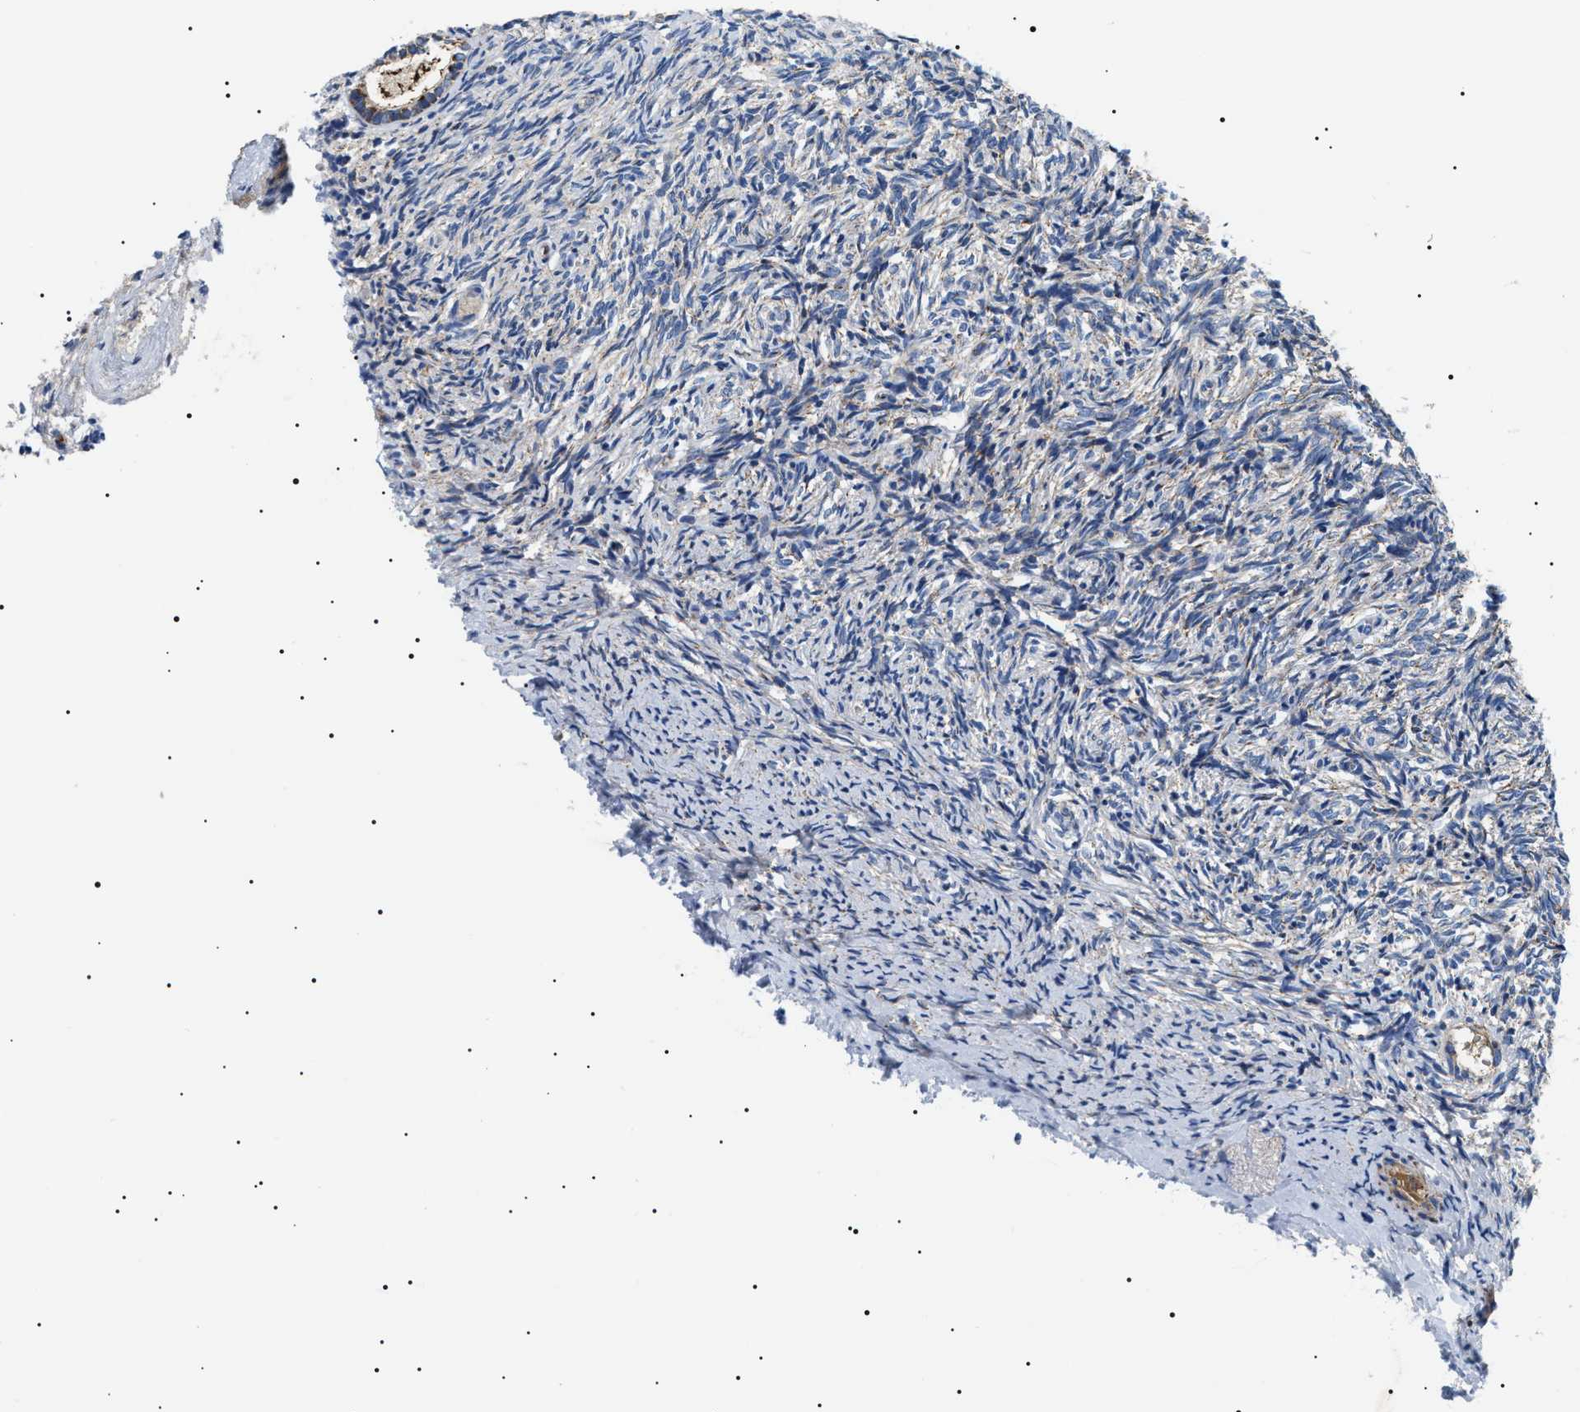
{"staining": {"intensity": "weak", "quantity": "25%-75%", "location": "cytoplasmic/membranous"}, "tissue": "ovary", "cell_type": "Ovarian stroma cells", "image_type": "normal", "snomed": [{"axis": "morphology", "description": "Normal tissue, NOS"}, {"axis": "topography", "description": "Ovary"}], "caption": "A low amount of weak cytoplasmic/membranous positivity is identified in approximately 25%-75% of ovarian stroma cells in unremarkable ovary. The protein of interest is stained brown, and the nuclei are stained in blue (DAB (3,3'-diaminobenzidine) IHC with brightfield microscopy, high magnification).", "gene": "OXSM", "patient": {"sex": "female", "age": 41}}